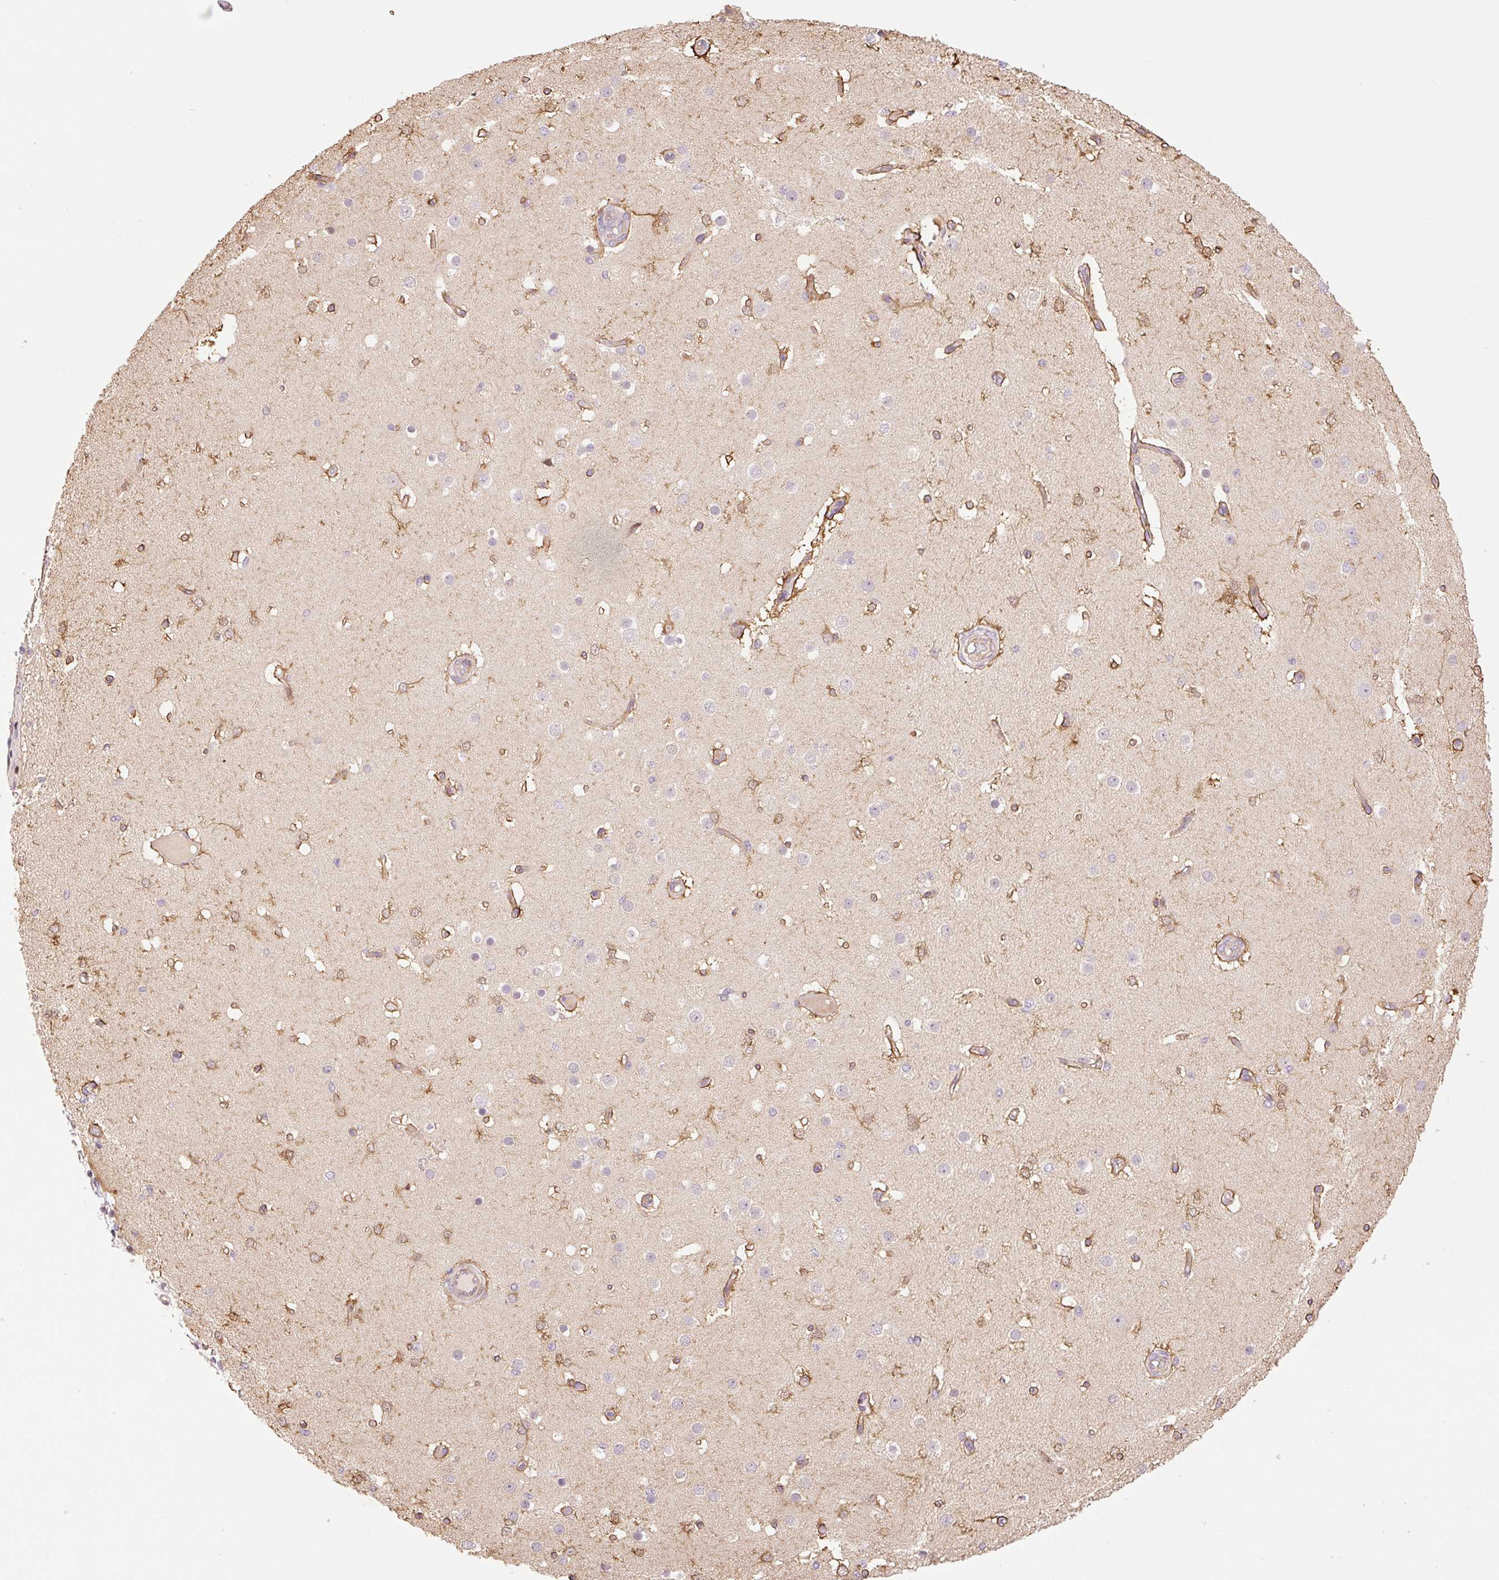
{"staining": {"intensity": "moderate", "quantity": "25%-75%", "location": "cytoplasmic/membranous"}, "tissue": "cerebral cortex", "cell_type": "Endothelial cells", "image_type": "normal", "snomed": [{"axis": "morphology", "description": "Normal tissue, NOS"}, {"axis": "morphology", "description": "Inflammation, NOS"}, {"axis": "topography", "description": "Cerebral cortex"}], "caption": "Immunohistochemical staining of normal human cerebral cortex displays 25%-75% levels of moderate cytoplasmic/membranous protein positivity in about 25%-75% of endothelial cells. Immunohistochemistry stains the protein in brown and the nuclei are stained blue.", "gene": "ZNF394", "patient": {"sex": "male", "age": 6}}